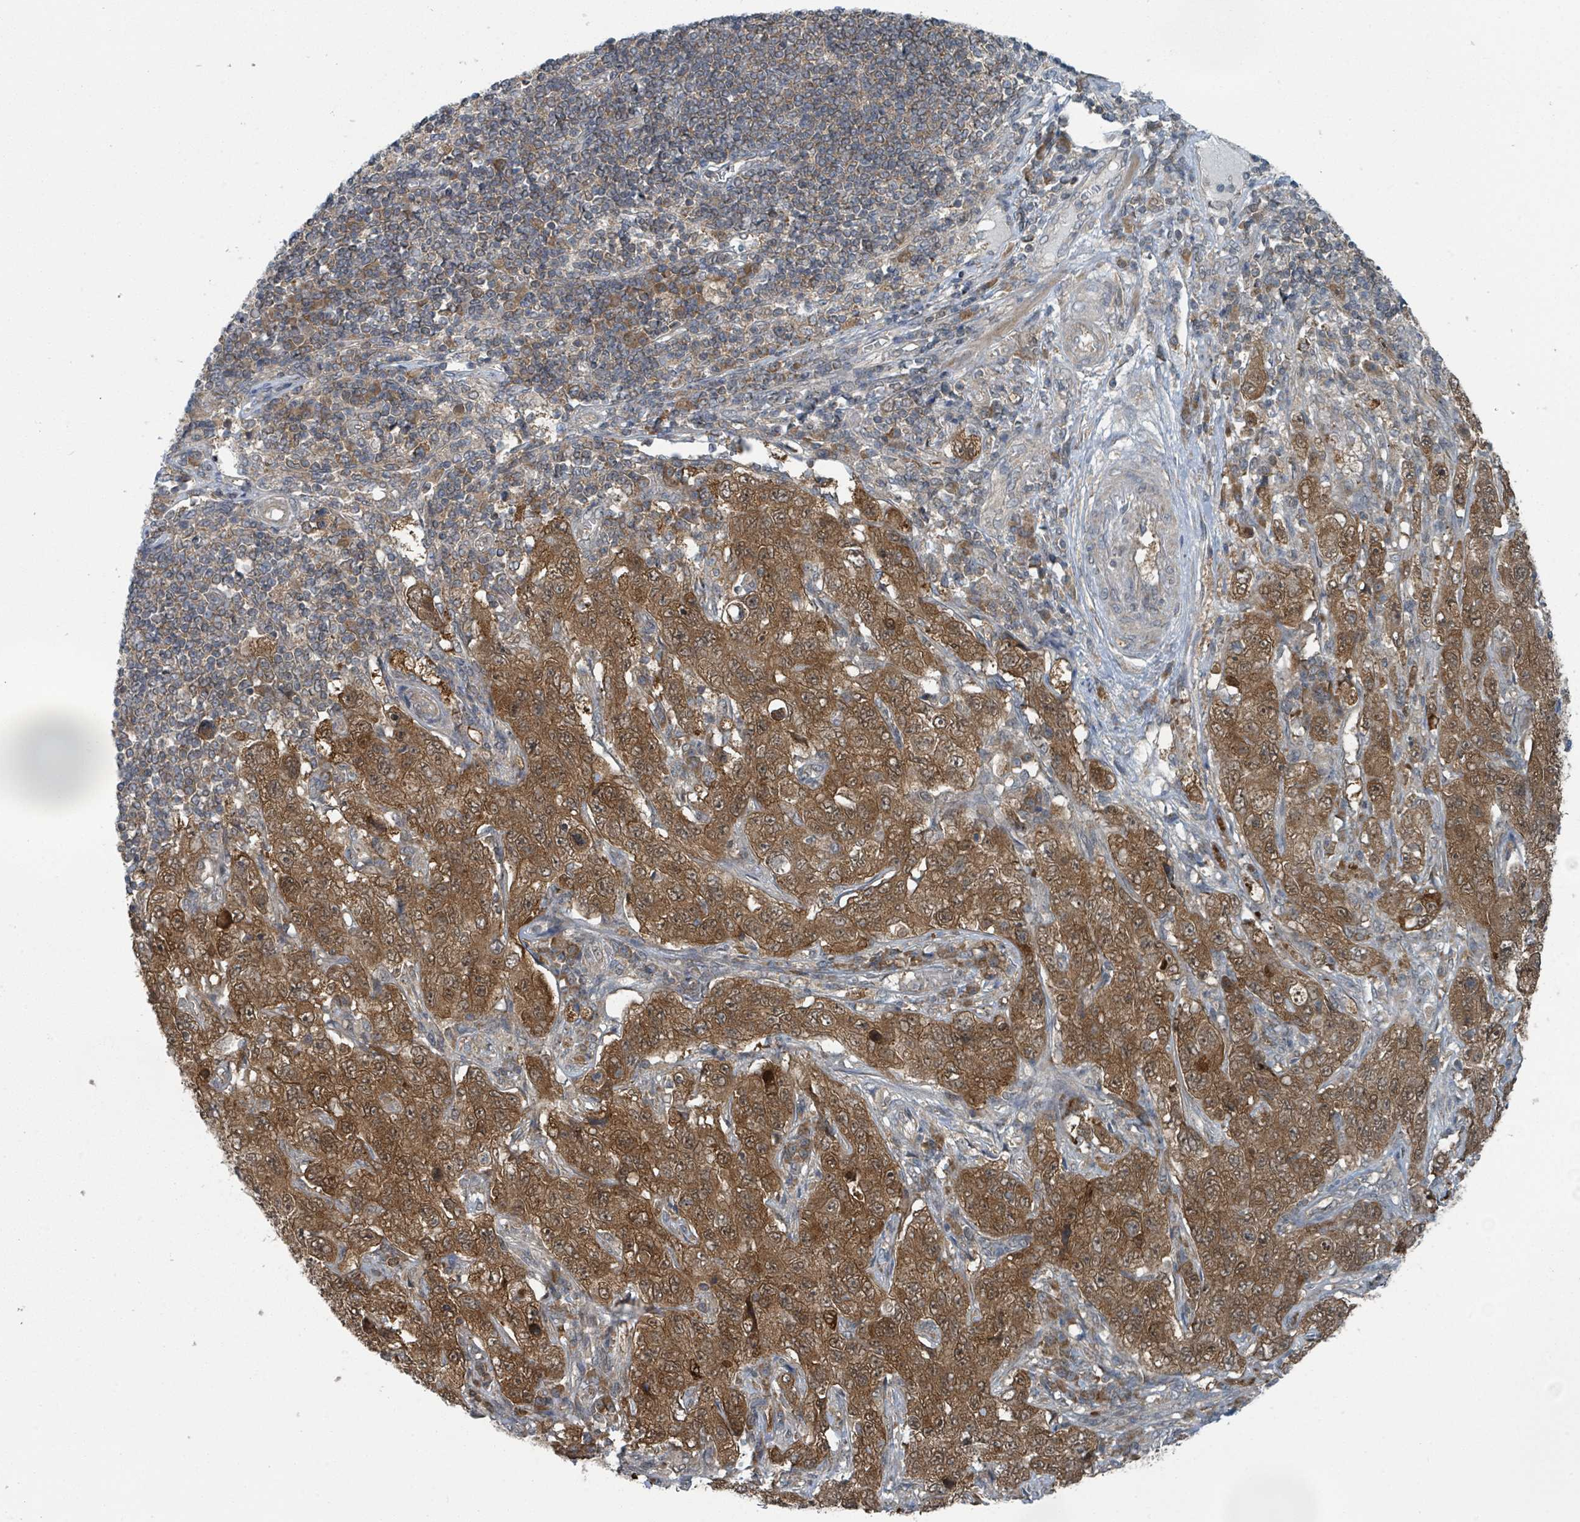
{"staining": {"intensity": "moderate", "quantity": ">75%", "location": "cytoplasmic/membranous,nuclear"}, "tissue": "pancreatic cancer", "cell_type": "Tumor cells", "image_type": "cancer", "snomed": [{"axis": "morphology", "description": "Adenocarcinoma, NOS"}, {"axis": "topography", "description": "Pancreas"}], "caption": "This is an image of immunohistochemistry (IHC) staining of pancreatic cancer (adenocarcinoma), which shows moderate expression in the cytoplasmic/membranous and nuclear of tumor cells.", "gene": "GOLGA7", "patient": {"sex": "male", "age": 68}}